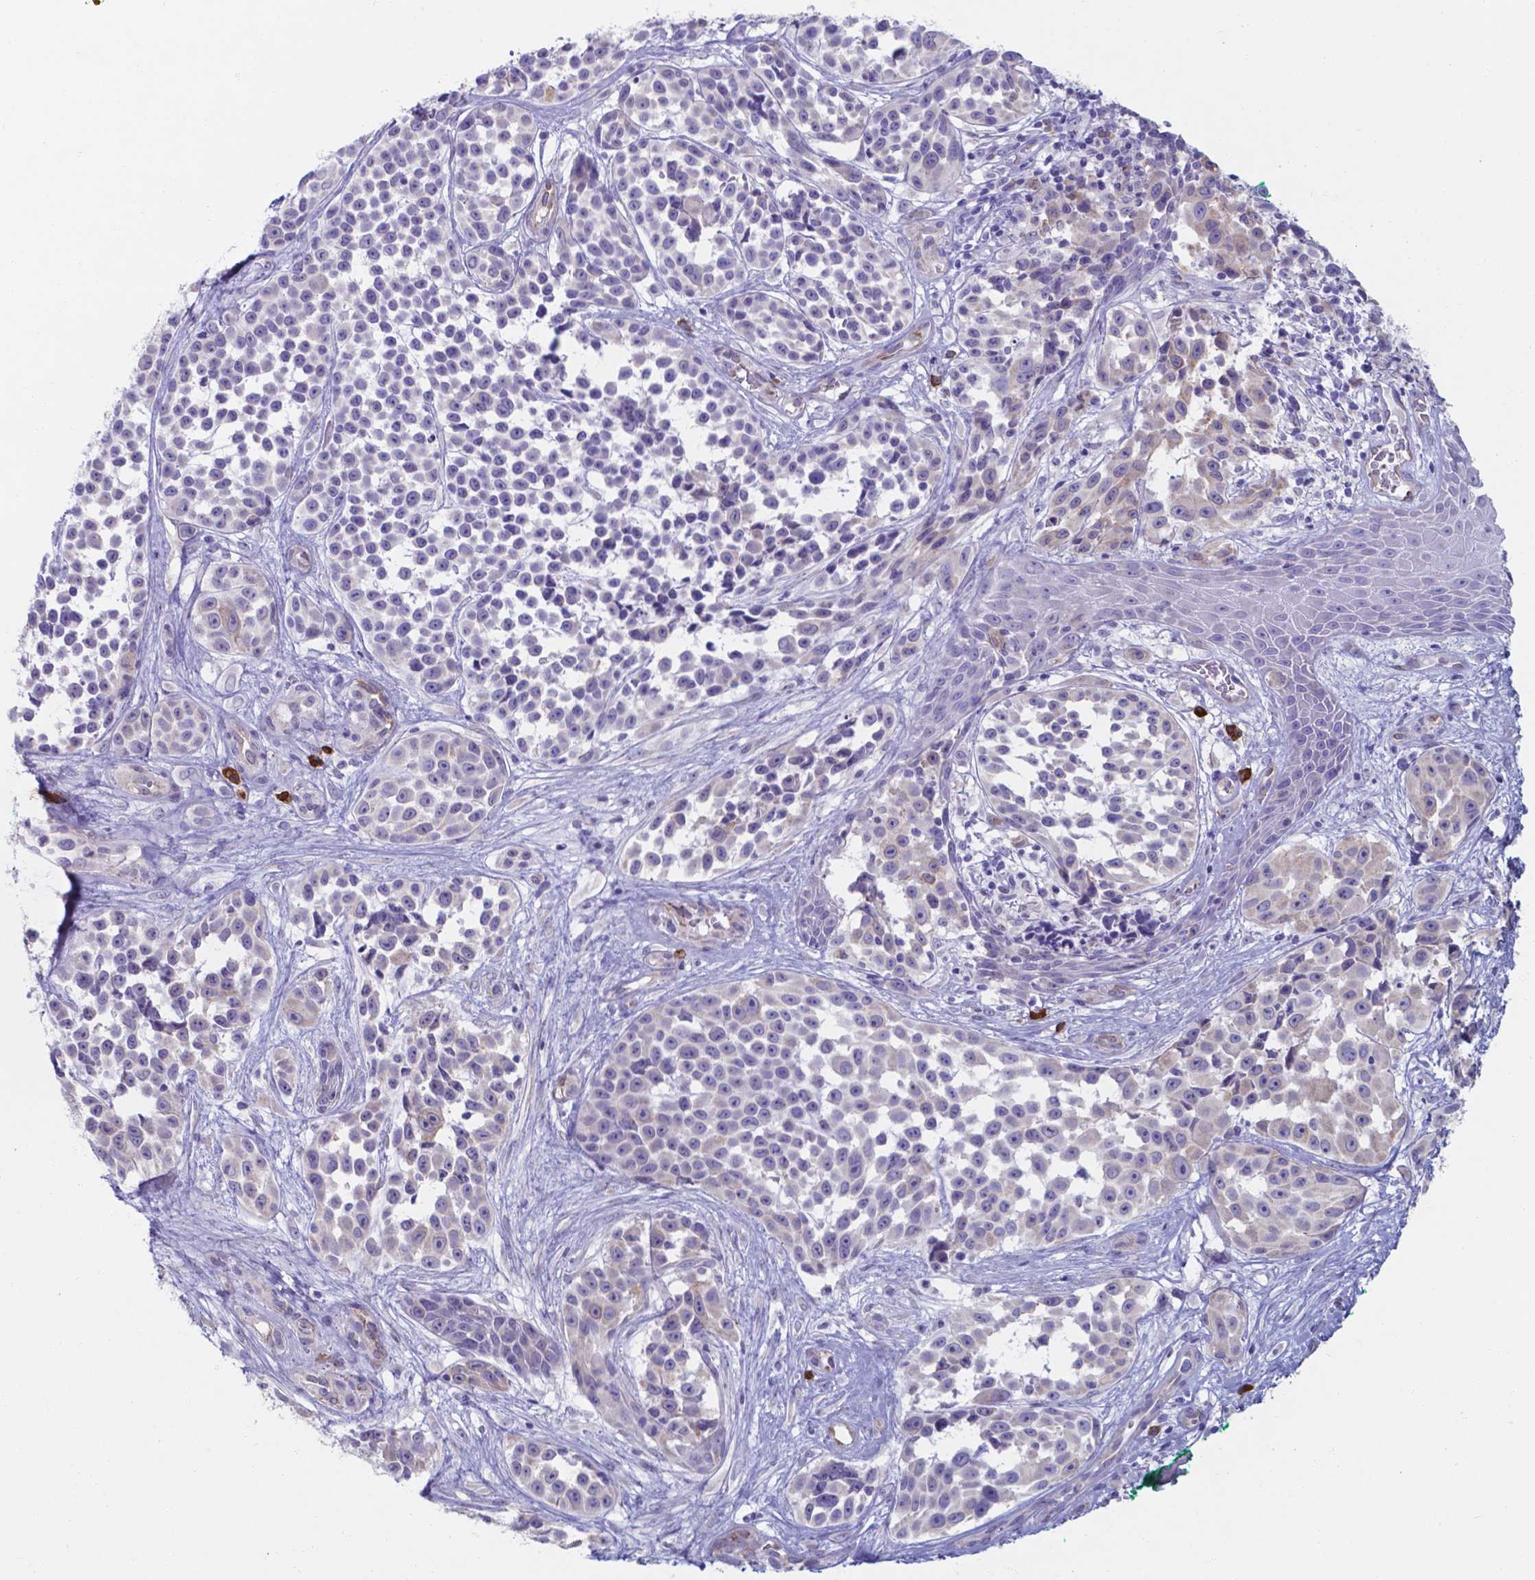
{"staining": {"intensity": "negative", "quantity": "none", "location": "none"}, "tissue": "melanoma", "cell_type": "Tumor cells", "image_type": "cancer", "snomed": [{"axis": "morphology", "description": "Malignant melanoma, NOS"}, {"axis": "topography", "description": "Skin"}], "caption": "There is no significant staining in tumor cells of melanoma.", "gene": "UBE2J1", "patient": {"sex": "female", "age": 88}}